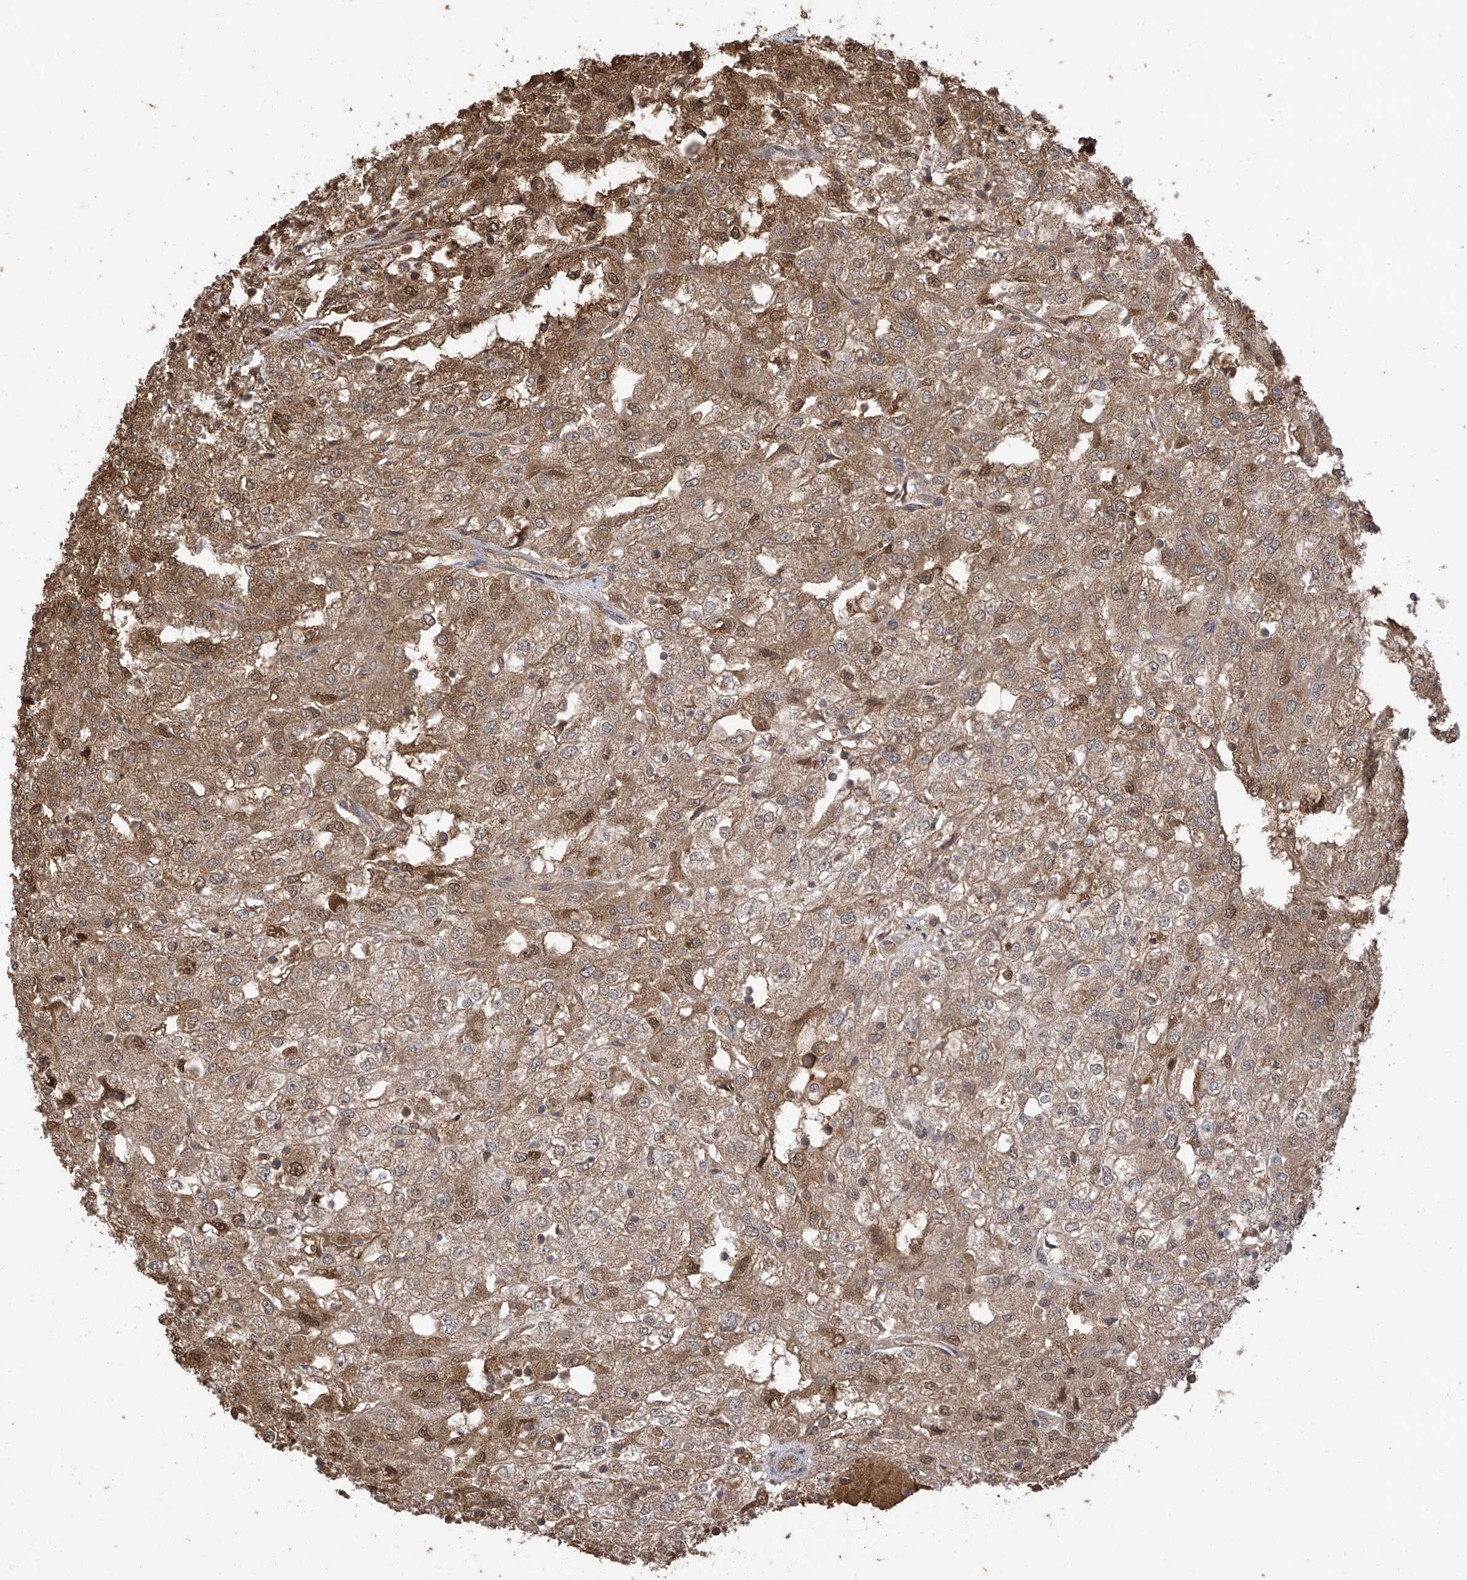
{"staining": {"intensity": "moderate", "quantity": ">75%", "location": "cytoplasmic/membranous,nuclear"}, "tissue": "renal cancer", "cell_type": "Tumor cells", "image_type": "cancer", "snomed": [{"axis": "morphology", "description": "Adenocarcinoma, NOS"}, {"axis": "topography", "description": "Kidney"}], "caption": "Tumor cells exhibit medium levels of moderate cytoplasmic/membranous and nuclear expression in about >75% of cells in human renal adenocarcinoma. The protein is shown in brown color, while the nuclei are stained blue.", "gene": "PNPT1", "patient": {"sex": "female", "age": 54}}